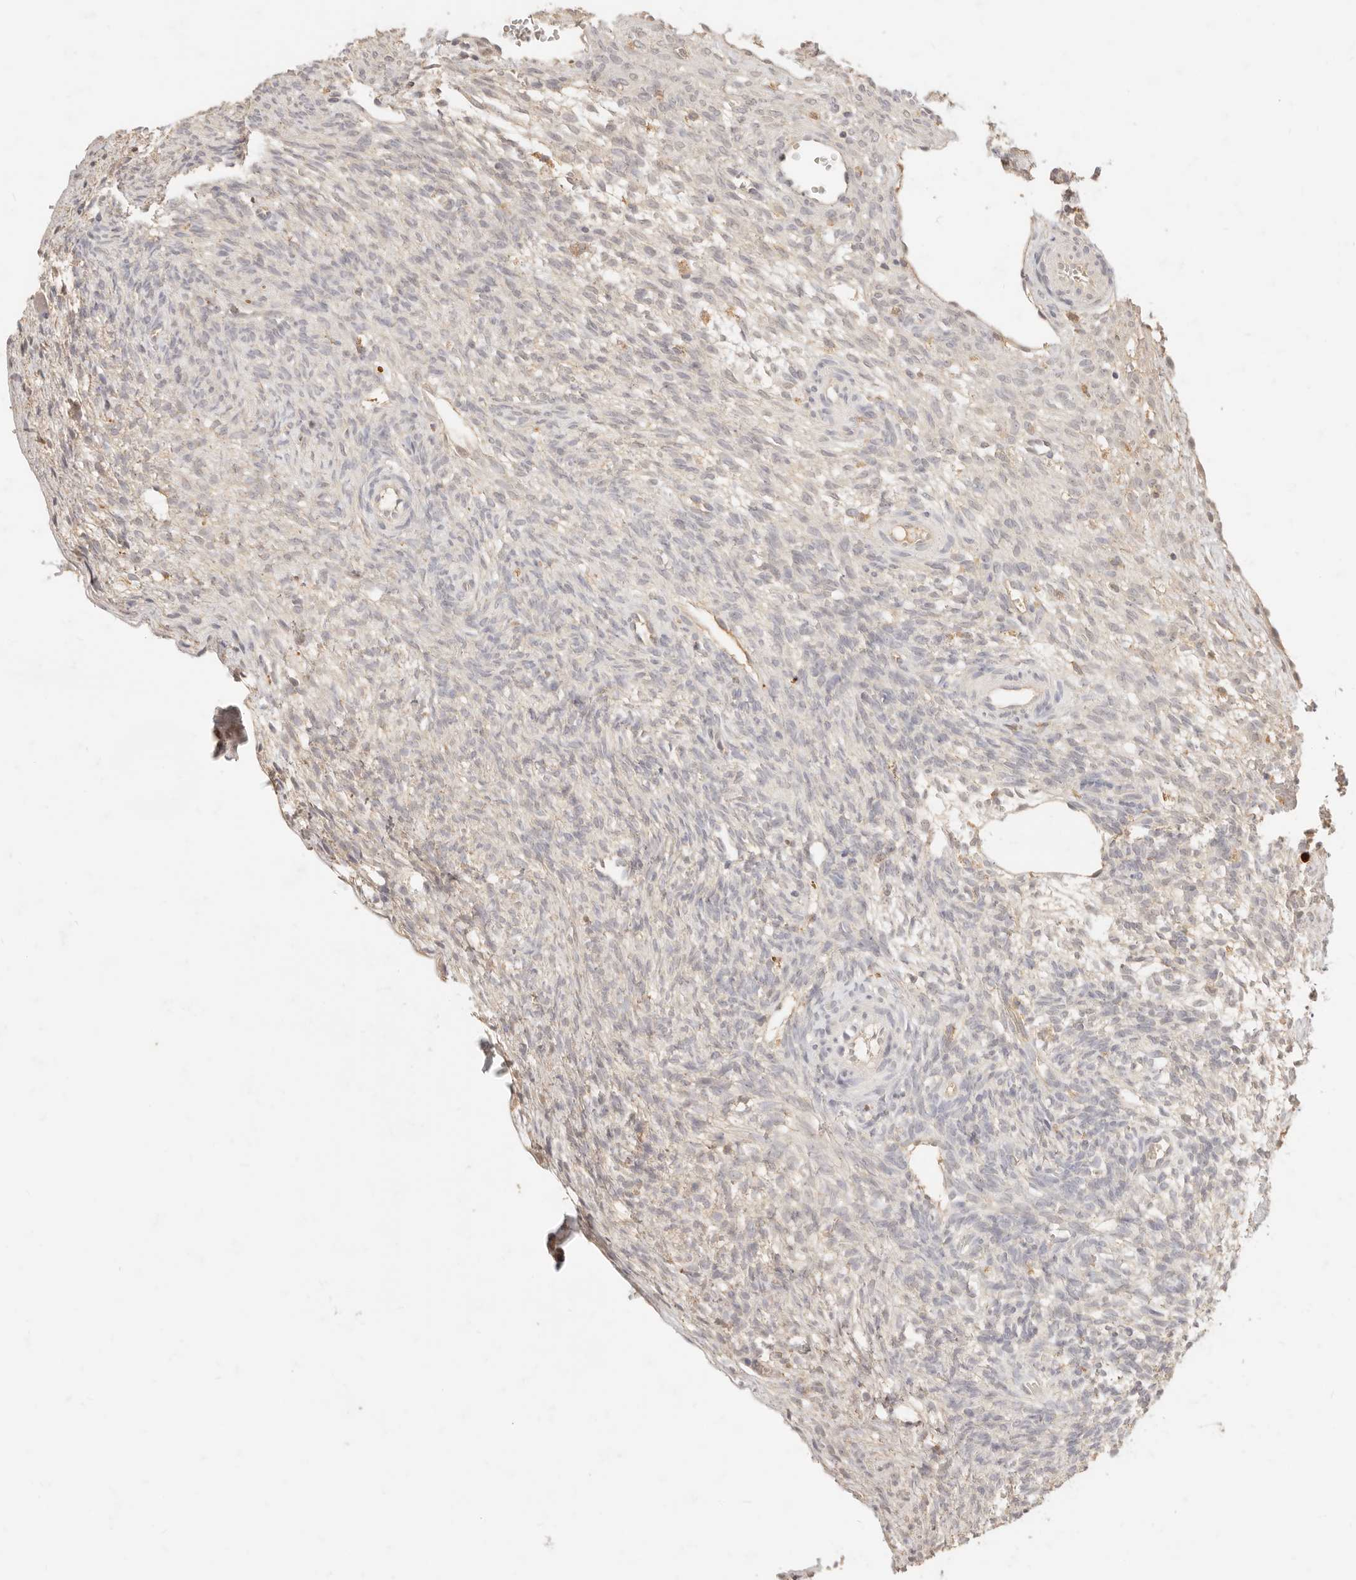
{"staining": {"intensity": "weak", "quantity": ">75%", "location": "cytoplasmic/membranous"}, "tissue": "ovary", "cell_type": "Follicle cells", "image_type": "normal", "snomed": [{"axis": "morphology", "description": "Normal tissue, NOS"}, {"axis": "topography", "description": "Ovary"}], "caption": "The immunohistochemical stain labels weak cytoplasmic/membranous expression in follicle cells of normal ovary.", "gene": "TMTC2", "patient": {"sex": "female", "age": 34}}